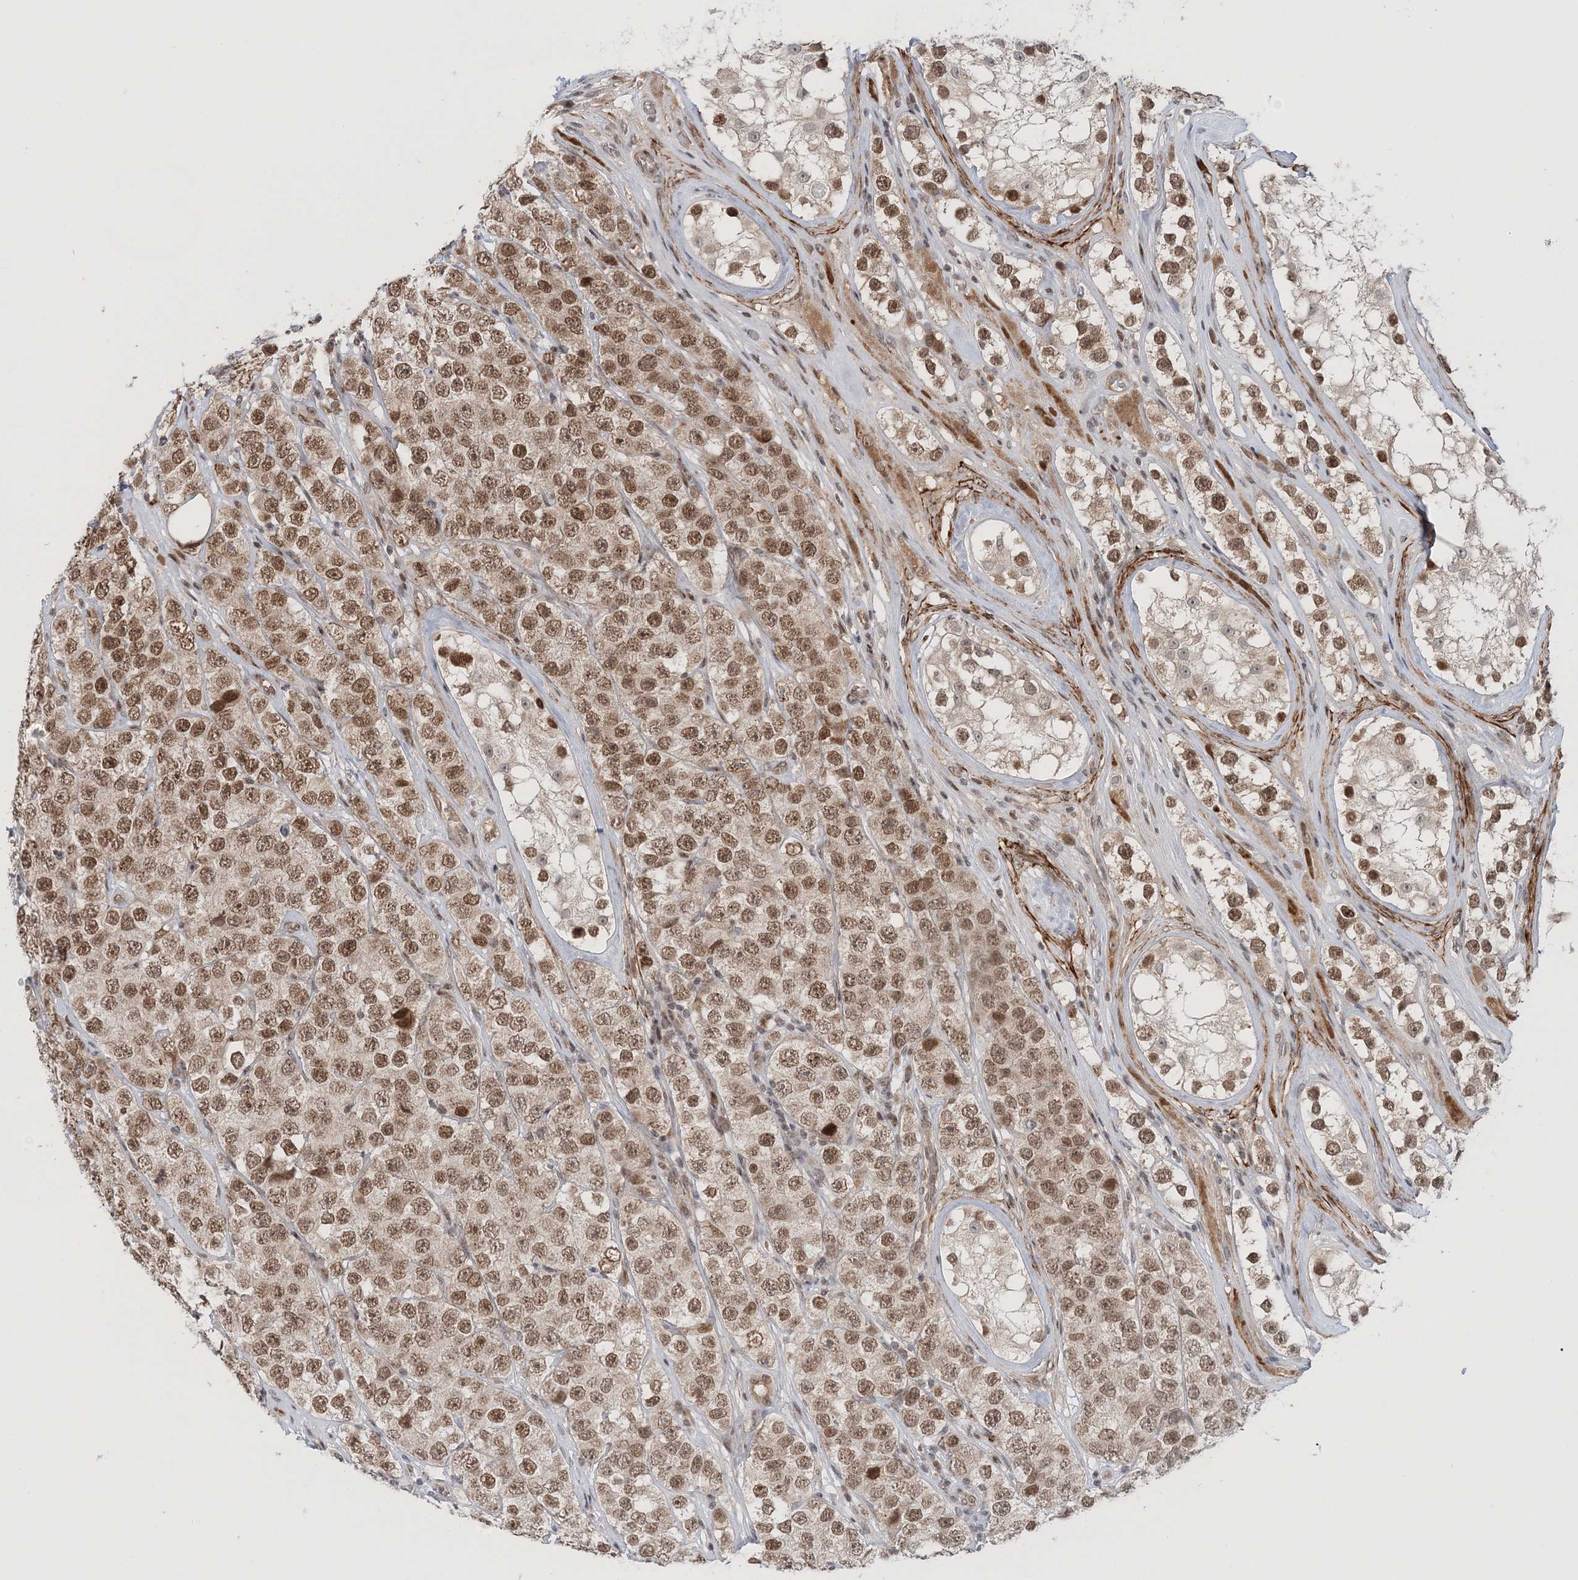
{"staining": {"intensity": "moderate", "quantity": ">75%", "location": "nuclear"}, "tissue": "testis cancer", "cell_type": "Tumor cells", "image_type": "cancer", "snomed": [{"axis": "morphology", "description": "Seminoma, NOS"}, {"axis": "topography", "description": "Testis"}], "caption": "Testis cancer (seminoma) tissue demonstrates moderate nuclear staining in about >75% of tumor cells, visualized by immunohistochemistry.", "gene": "NOA1", "patient": {"sex": "male", "age": 28}}